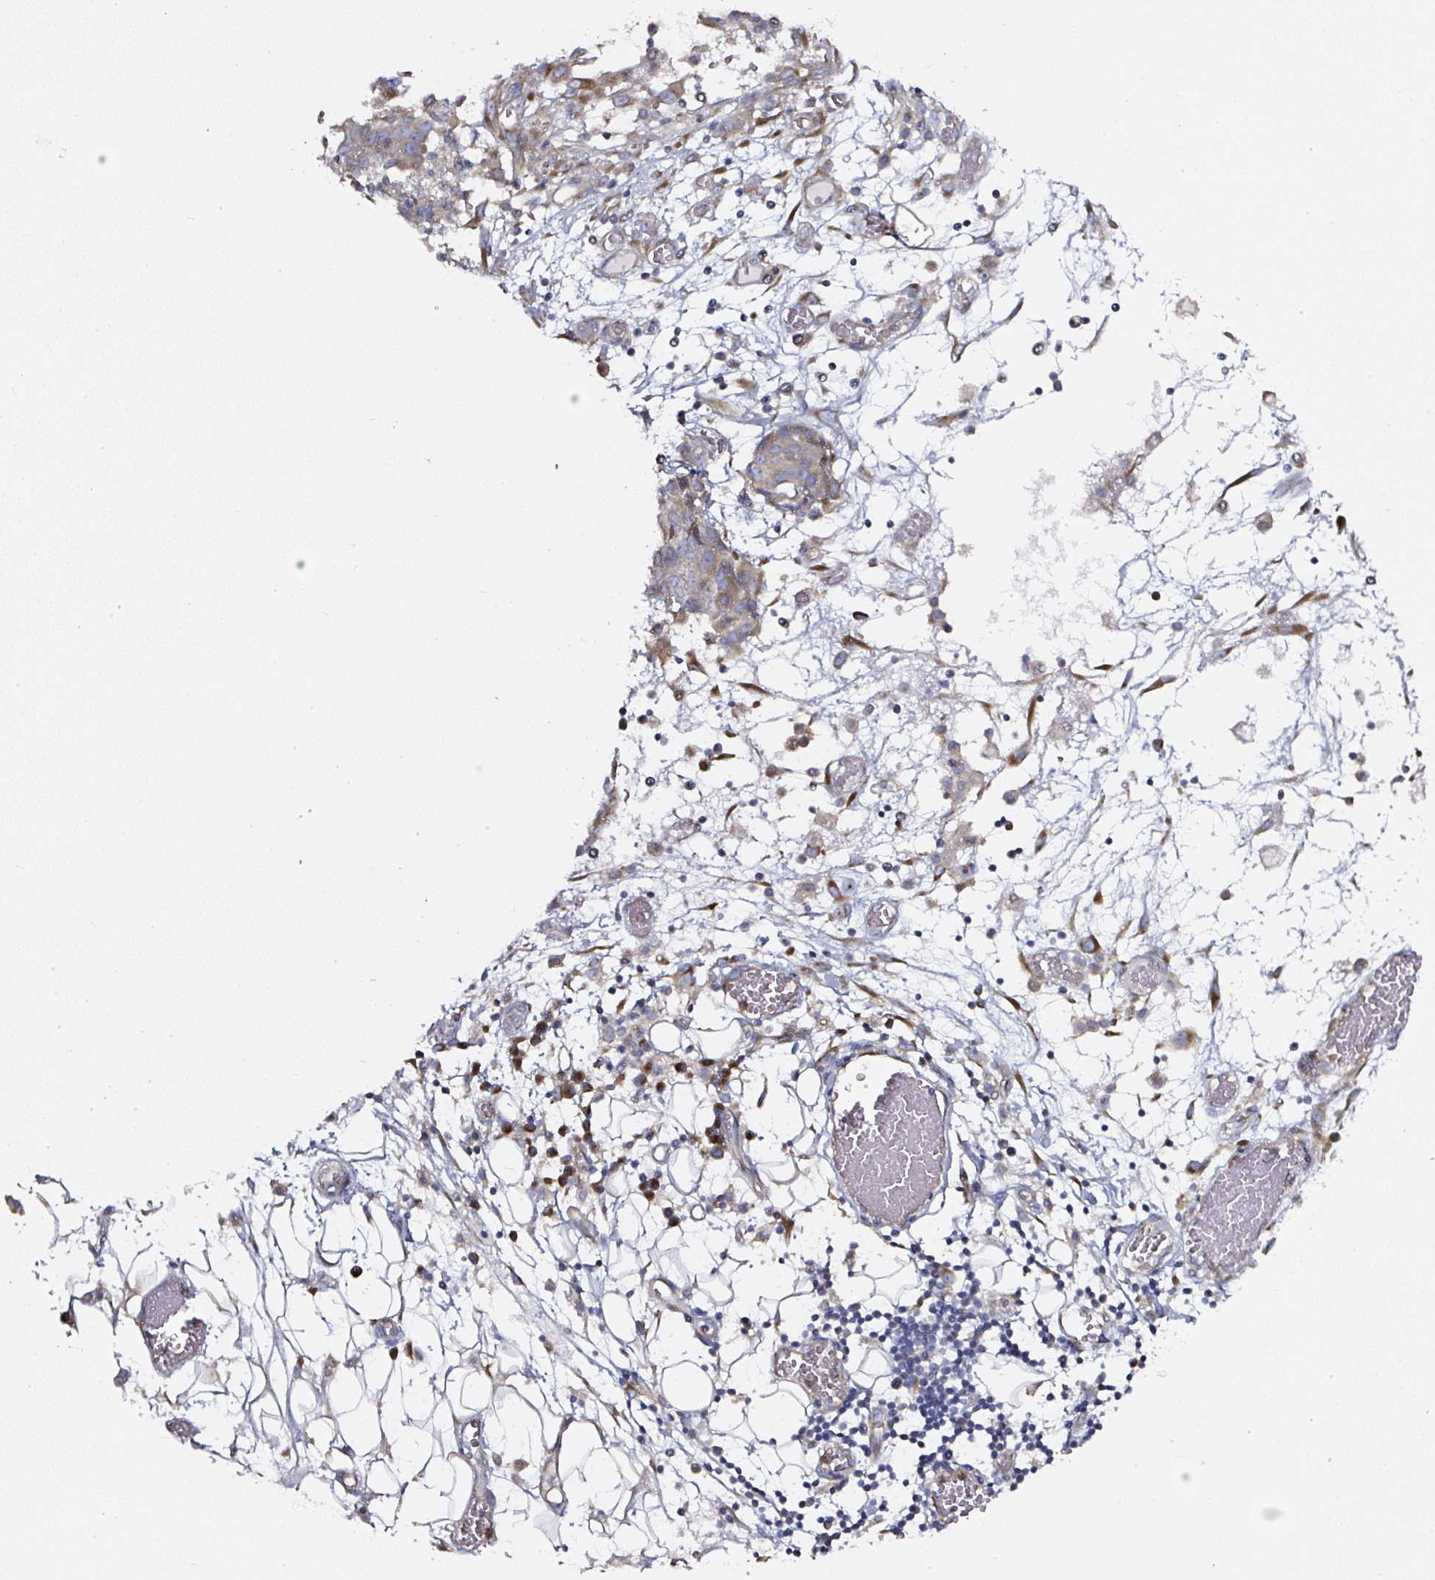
{"staining": {"intensity": "moderate", "quantity": "<25%", "location": "cytoplasmic/membranous"}, "tissue": "ovarian cancer", "cell_type": "Tumor cells", "image_type": "cancer", "snomed": [{"axis": "morphology", "description": "Cystadenocarcinoma, serous, NOS"}, {"axis": "topography", "description": "Soft tissue"}, {"axis": "topography", "description": "Ovary"}], "caption": "Moderate cytoplasmic/membranous protein expression is seen in approximately <25% of tumor cells in ovarian serous cystadenocarcinoma.", "gene": "MLX", "patient": {"sex": "female", "age": 57}}